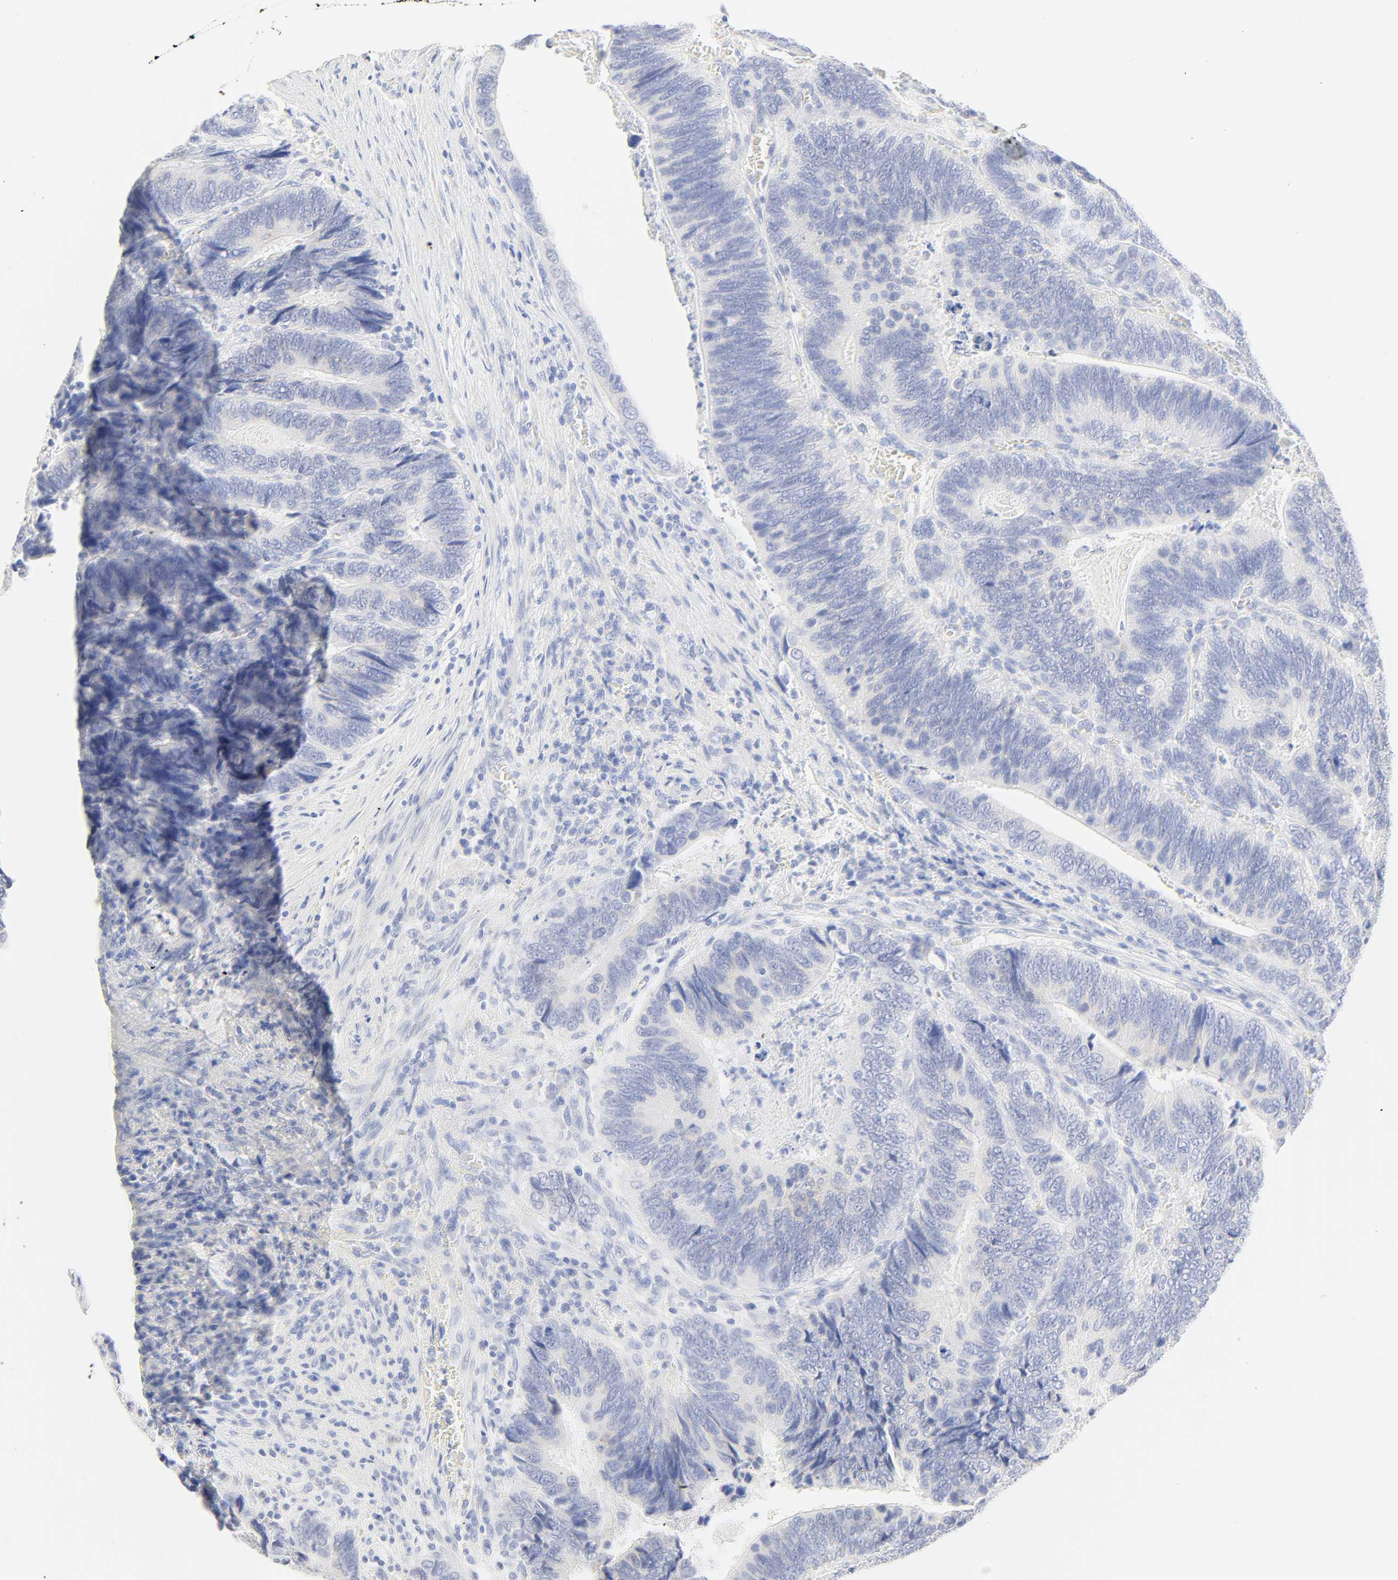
{"staining": {"intensity": "negative", "quantity": "none", "location": "none"}, "tissue": "colorectal cancer", "cell_type": "Tumor cells", "image_type": "cancer", "snomed": [{"axis": "morphology", "description": "Adenocarcinoma, NOS"}, {"axis": "topography", "description": "Colon"}], "caption": "There is no significant staining in tumor cells of colorectal adenocarcinoma.", "gene": "SLCO1B3", "patient": {"sex": "male", "age": 72}}